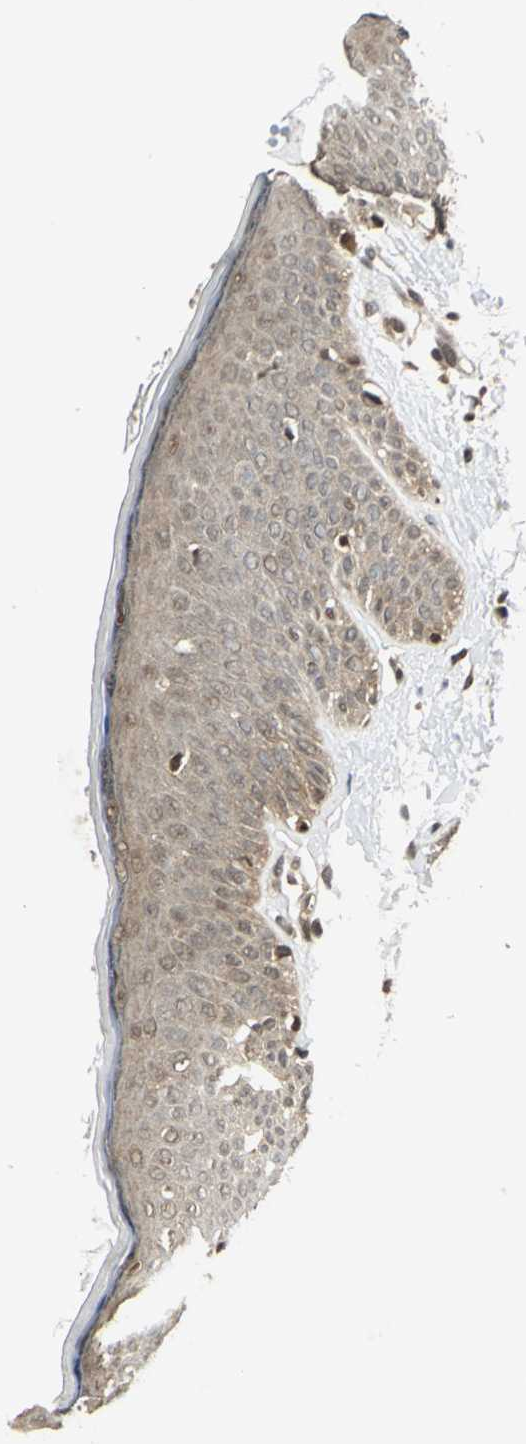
{"staining": {"intensity": "weak", "quantity": ">75%", "location": "cytoplasmic/membranous,nuclear"}, "tissue": "skin cancer", "cell_type": "Tumor cells", "image_type": "cancer", "snomed": [{"axis": "morphology", "description": "Basal cell carcinoma"}, {"axis": "topography", "description": "Skin"}], "caption": "IHC histopathology image of skin cancer stained for a protein (brown), which shows low levels of weak cytoplasmic/membranous and nuclear expression in approximately >75% of tumor cells.", "gene": "PSMC3", "patient": {"sex": "male", "age": 74}}